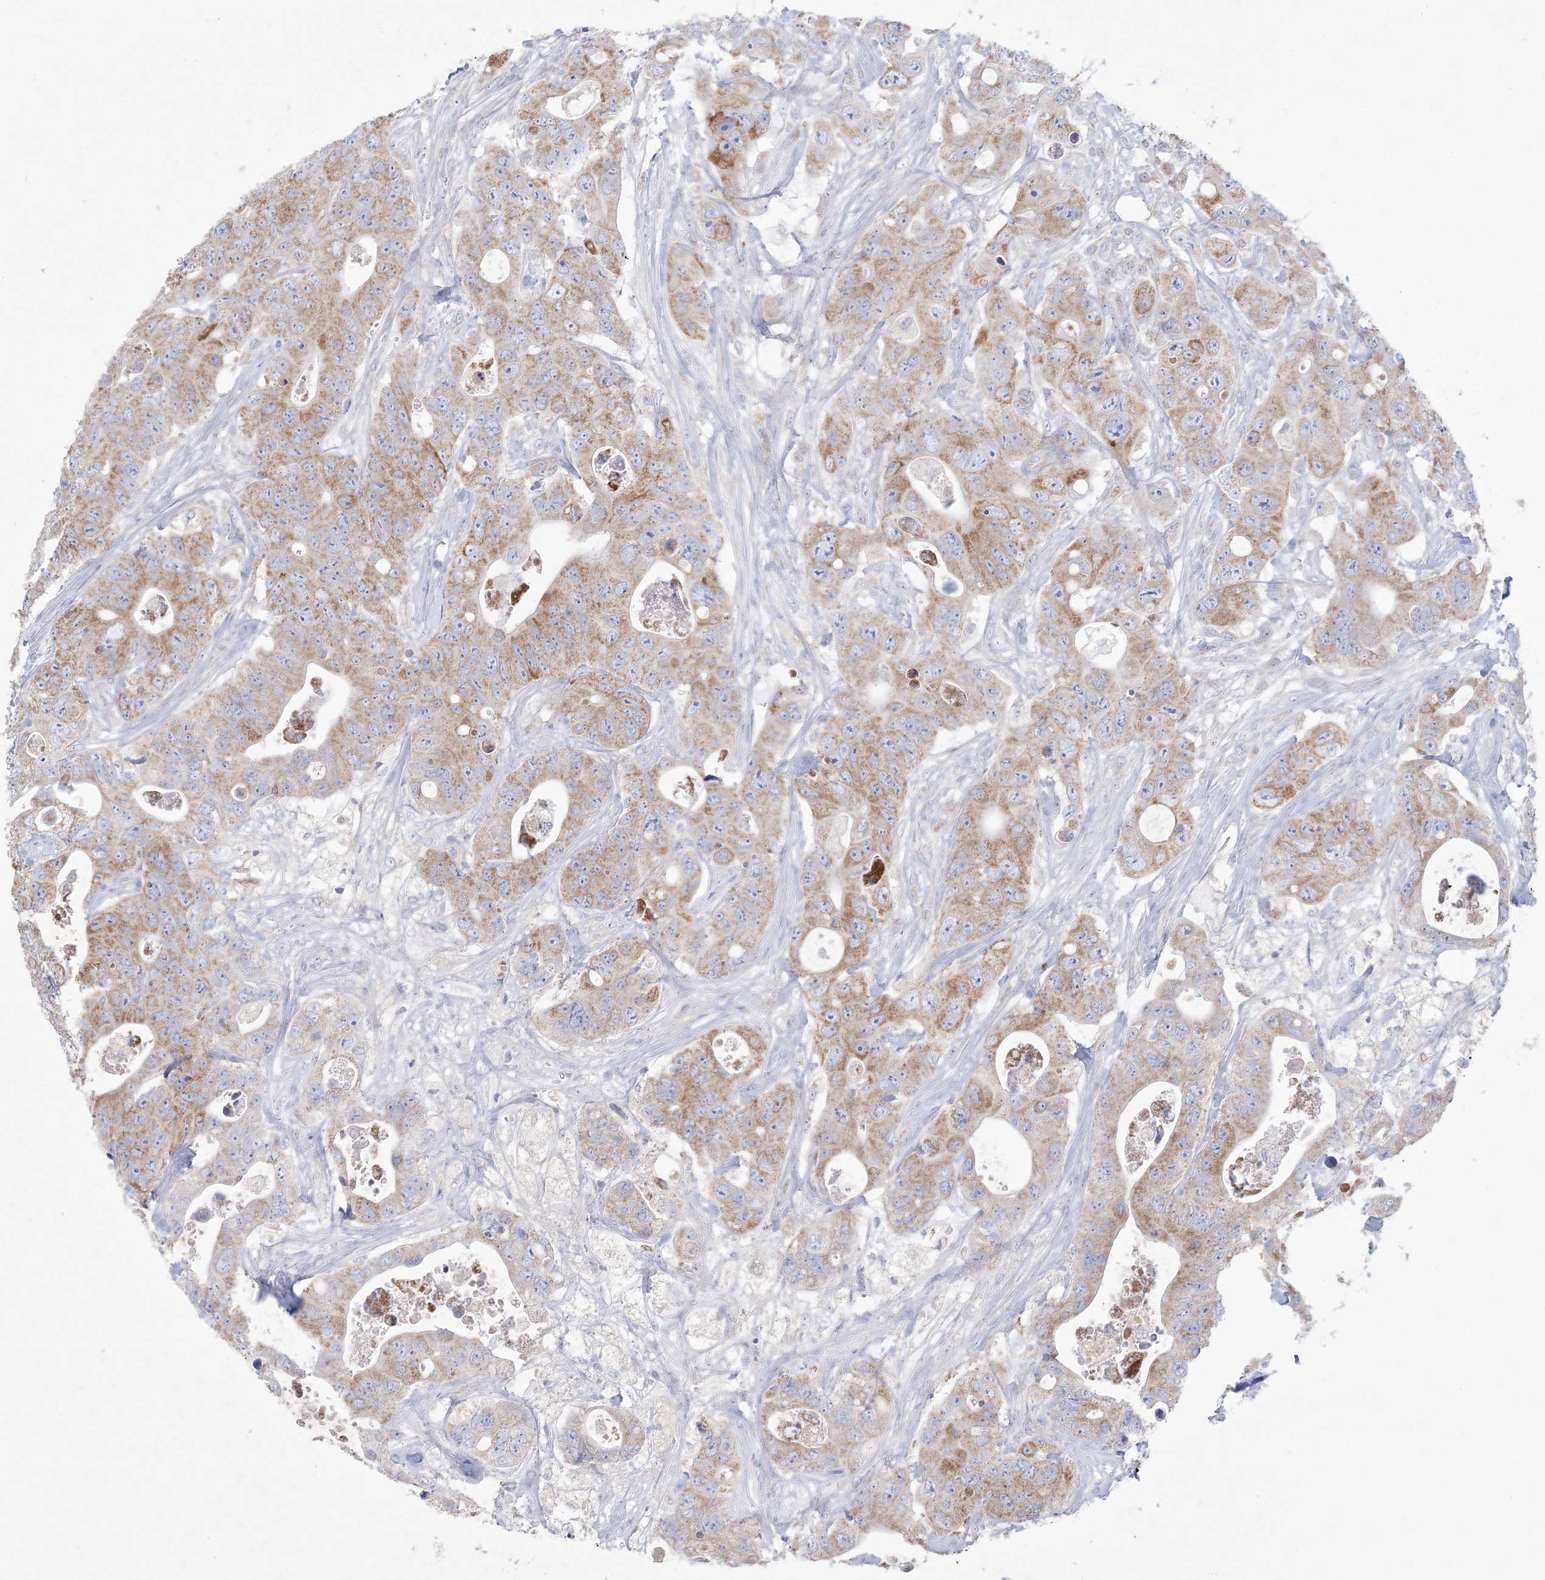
{"staining": {"intensity": "moderate", "quantity": ">75%", "location": "cytoplasmic/membranous"}, "tissue": "colorectal cancer", "cell_type": "Tumor cells", "image_type": "cancer", "snomed": [{"axis": "morphology", "description": "Adenocarcinoma, NOS"}, {"axis": "topography", "description": "Colon"}], "caption": "Tumor cells exhibit moderate cytoplasmic/membranous positivity in about >75% of cells in colorectal cancer.", "gene": "KCTD6", "patient": {"sex": "female", "age": 46}}